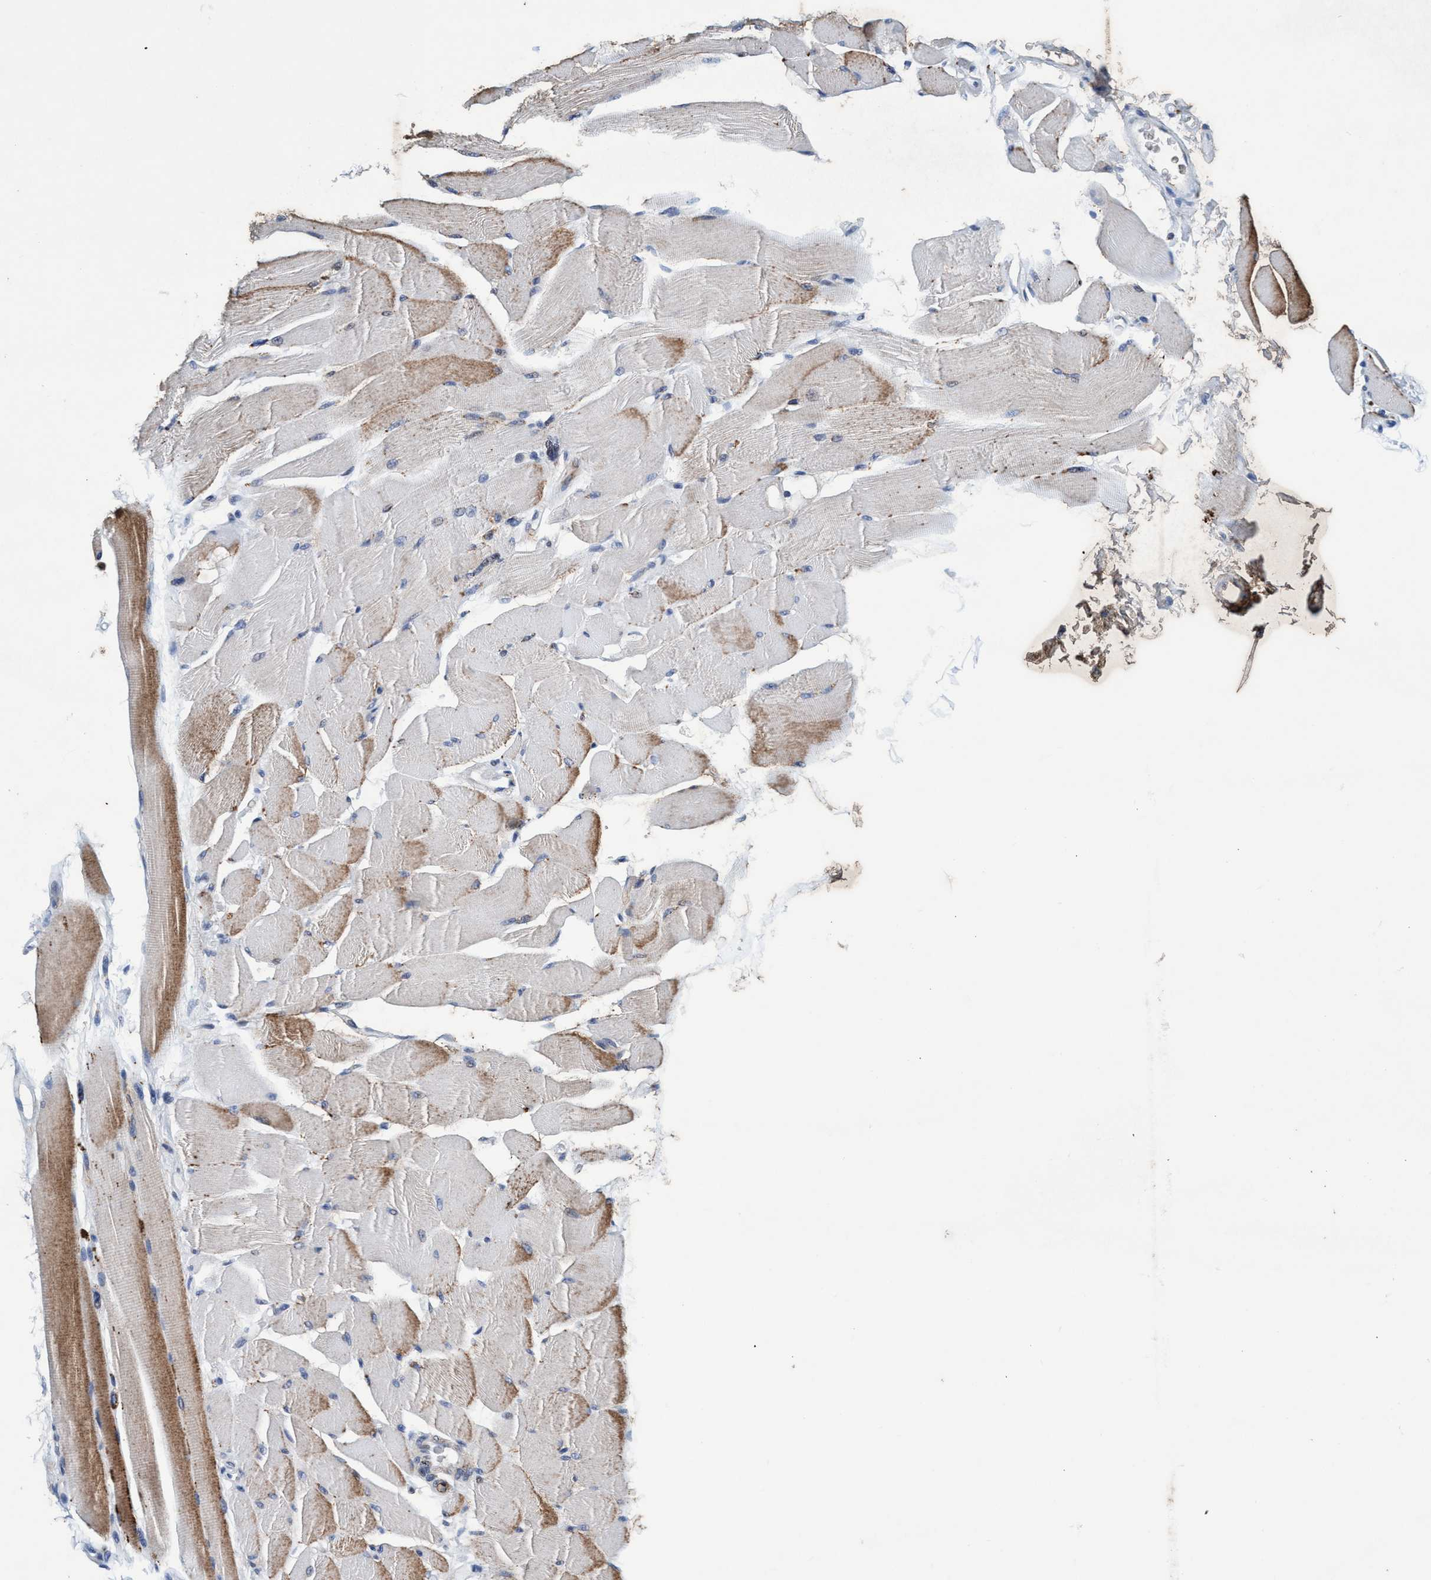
{"staining": {"intensity": "moderate", "quantity": "25%-75%", "location": "cytoplasmic/membranous"}, "tissue": "skeletal muscle", "cell_type": "Myocytes", "image_type": "normal", "snomed": [{"axis": "morphology", "description": "Normal tissue, NOS"}, {"axis": "topography", "description": "Skeletal muscle"}, {"axis": "topography", "description": "Peripheral nerve tissue"}], "caption": "Immunohistochemical staining of benign human skeletal muscle demonstrates 25%-75% levels of moderate cytoplasmic/membranous protein staining in approximately 25%-75% of myocytes.", "gene": "GRB14", "patient": {"sex": "female", "age": 84}}